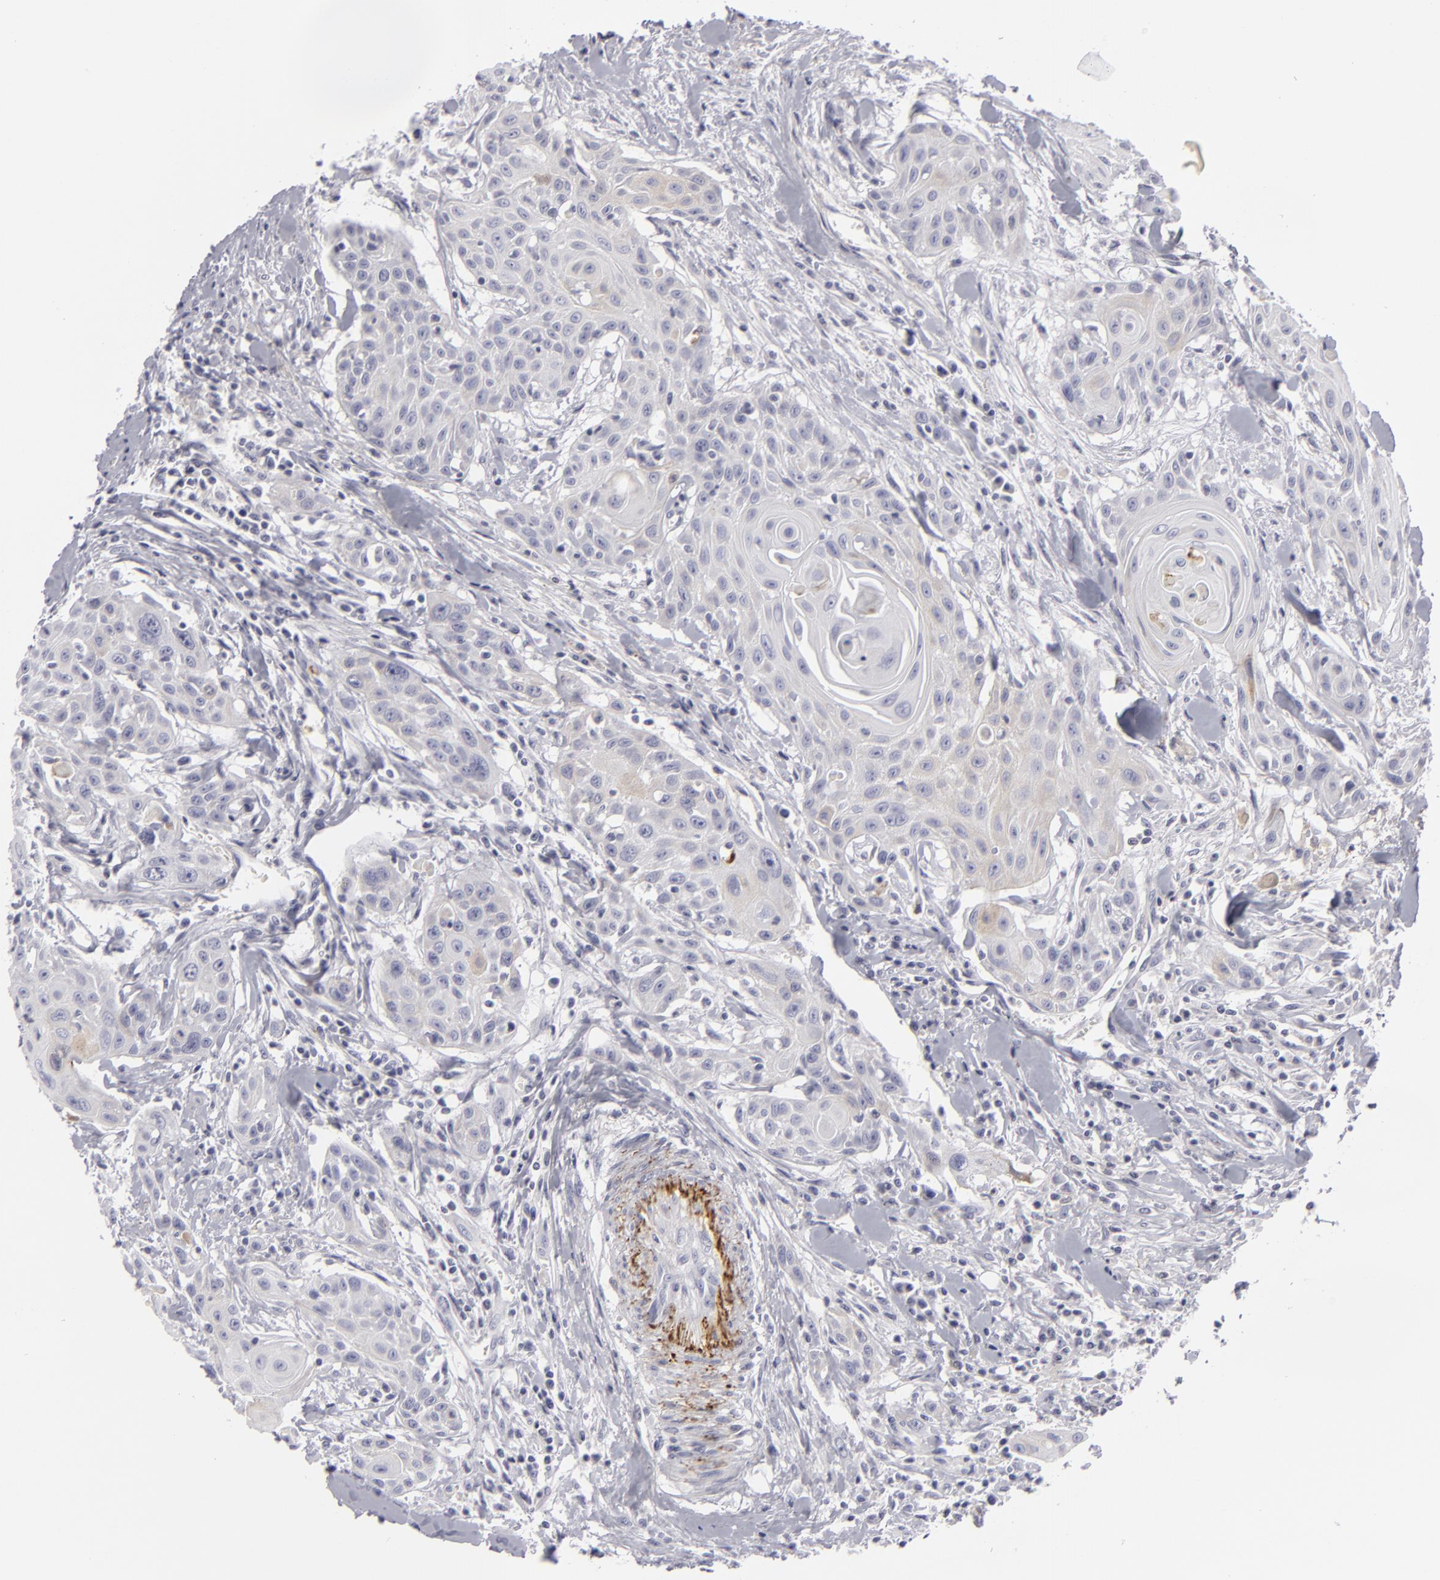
{"staining": {"intensity": "negative", "quantity": "none", "location": "none"}, "tissue": "head and neck cancer", "cell_type": "Tumor cells", "image_type": "cancer", "snomed": [{"axis": "morphology", "description": "Squamous cell carcinoma, NOS"}, {"axis": "morphology", "description": "Squamous cell carcinoma, metastatic, NOS"}, {"axis": "topography", "description": "Lymph node"}, {"axis": "topography", "description": "Salivary gland"}, {"axis": "topography", "description": "Head-Neck"}], "caption": "The immunohistochemistry (IHC) micrograph has no significant positivity in tumor cells of head and neck cancer tissue.", "gene": "C9", "patient": {"sex": "female", "age": 74}}